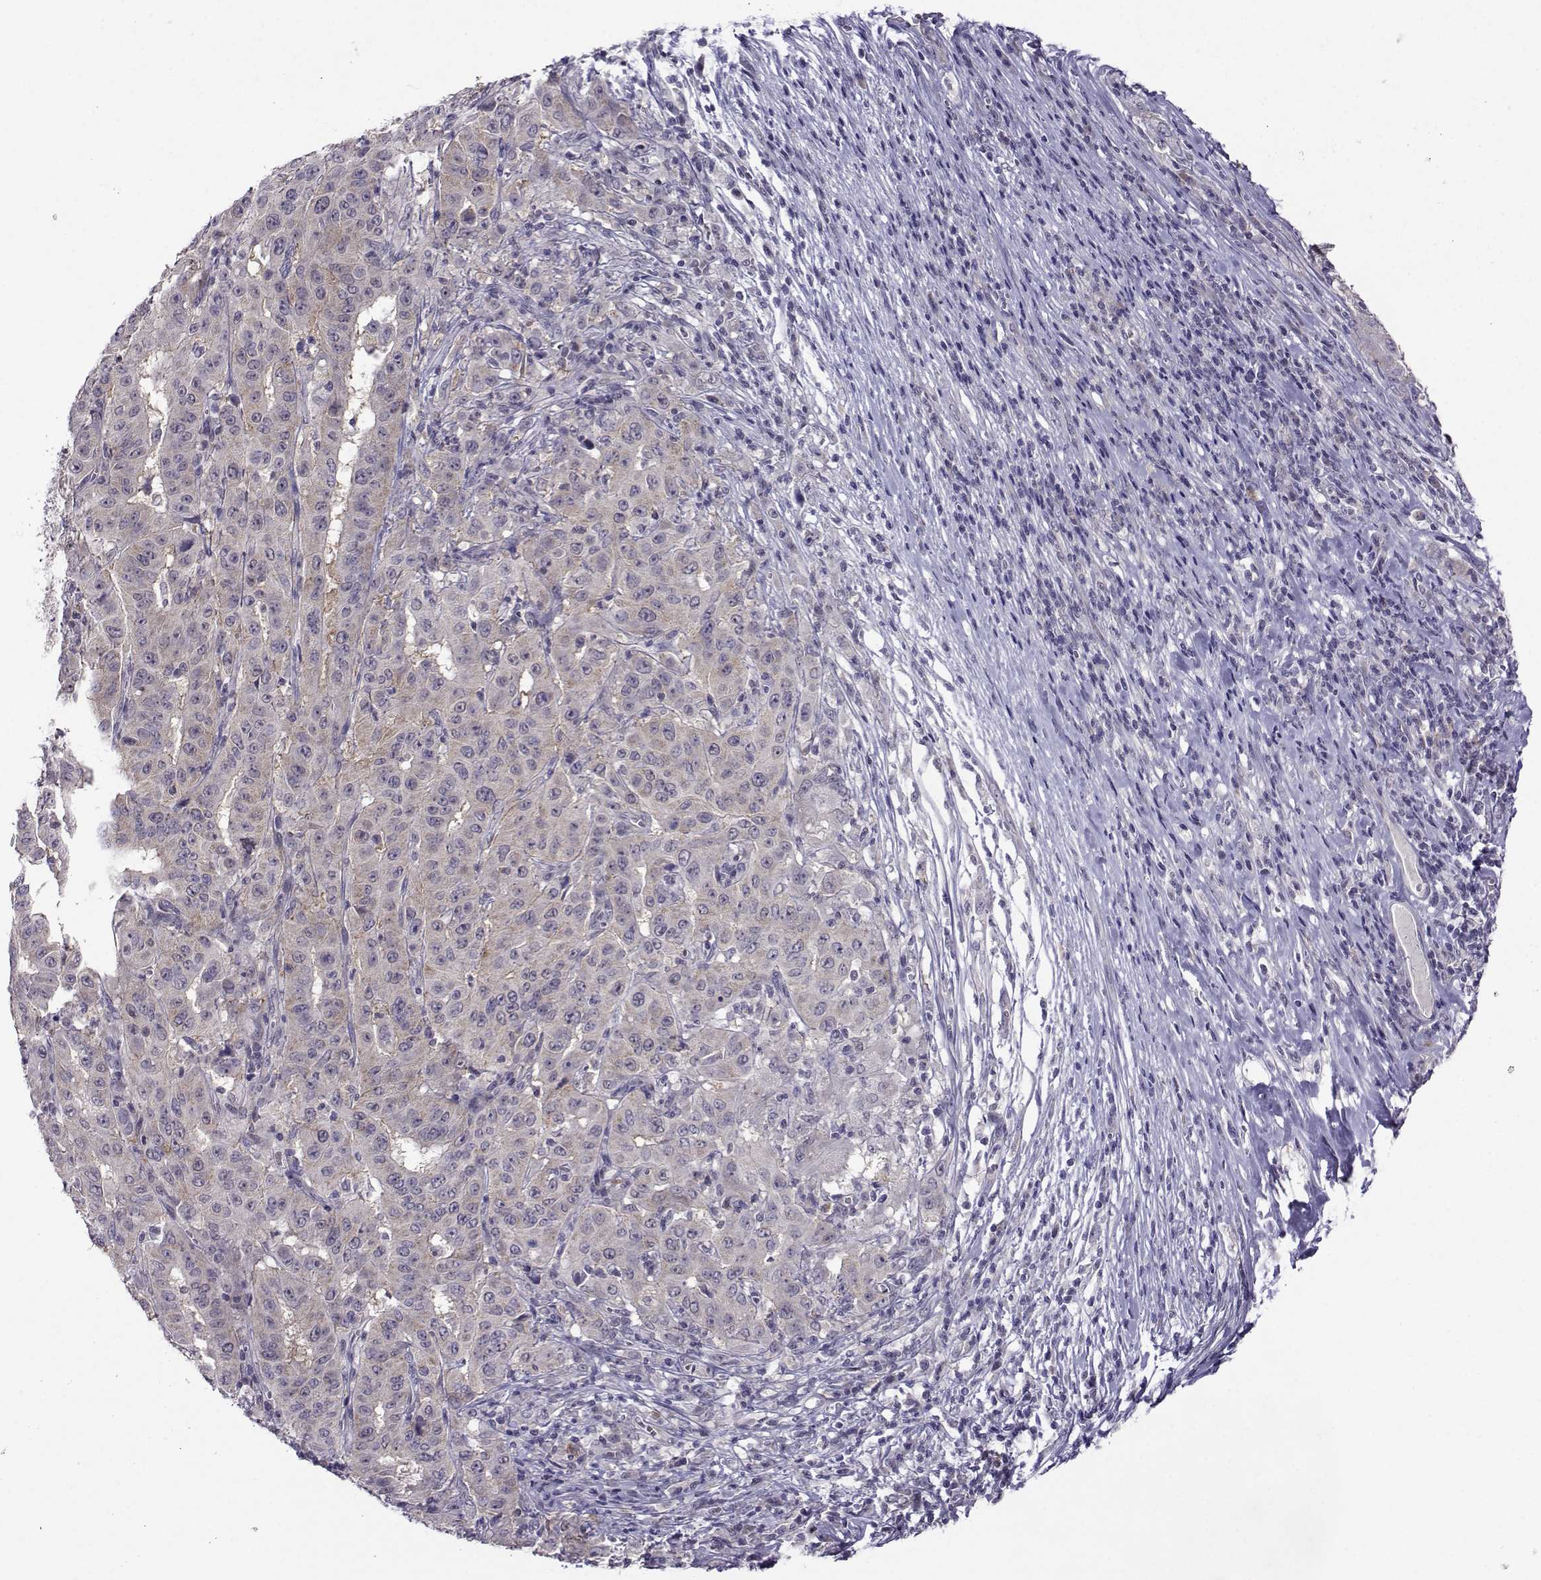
{"staining": {"intensity": "weak", "quantity": "25%-75%", "location": "cytoplasmic/membranous"}, "tissue": "pancreatic cancer", "cell_type": "Tumor cells", "image_type": "cancer", "snomed": [{"axis": "morphology", "description": "Adenocarcinoma, NOS"}, {"axis": "topography", "description": "Pancreas"}], "caption": "Pancreatic cancer (adenocarcinoma) was stained to show a protein in brown. There is low levels of weak cytoplasmic/membranous expression in about 25%-75% of tumor cells.", "gene": "DDX20", "patient": {"sex": "male", "age": 63}}